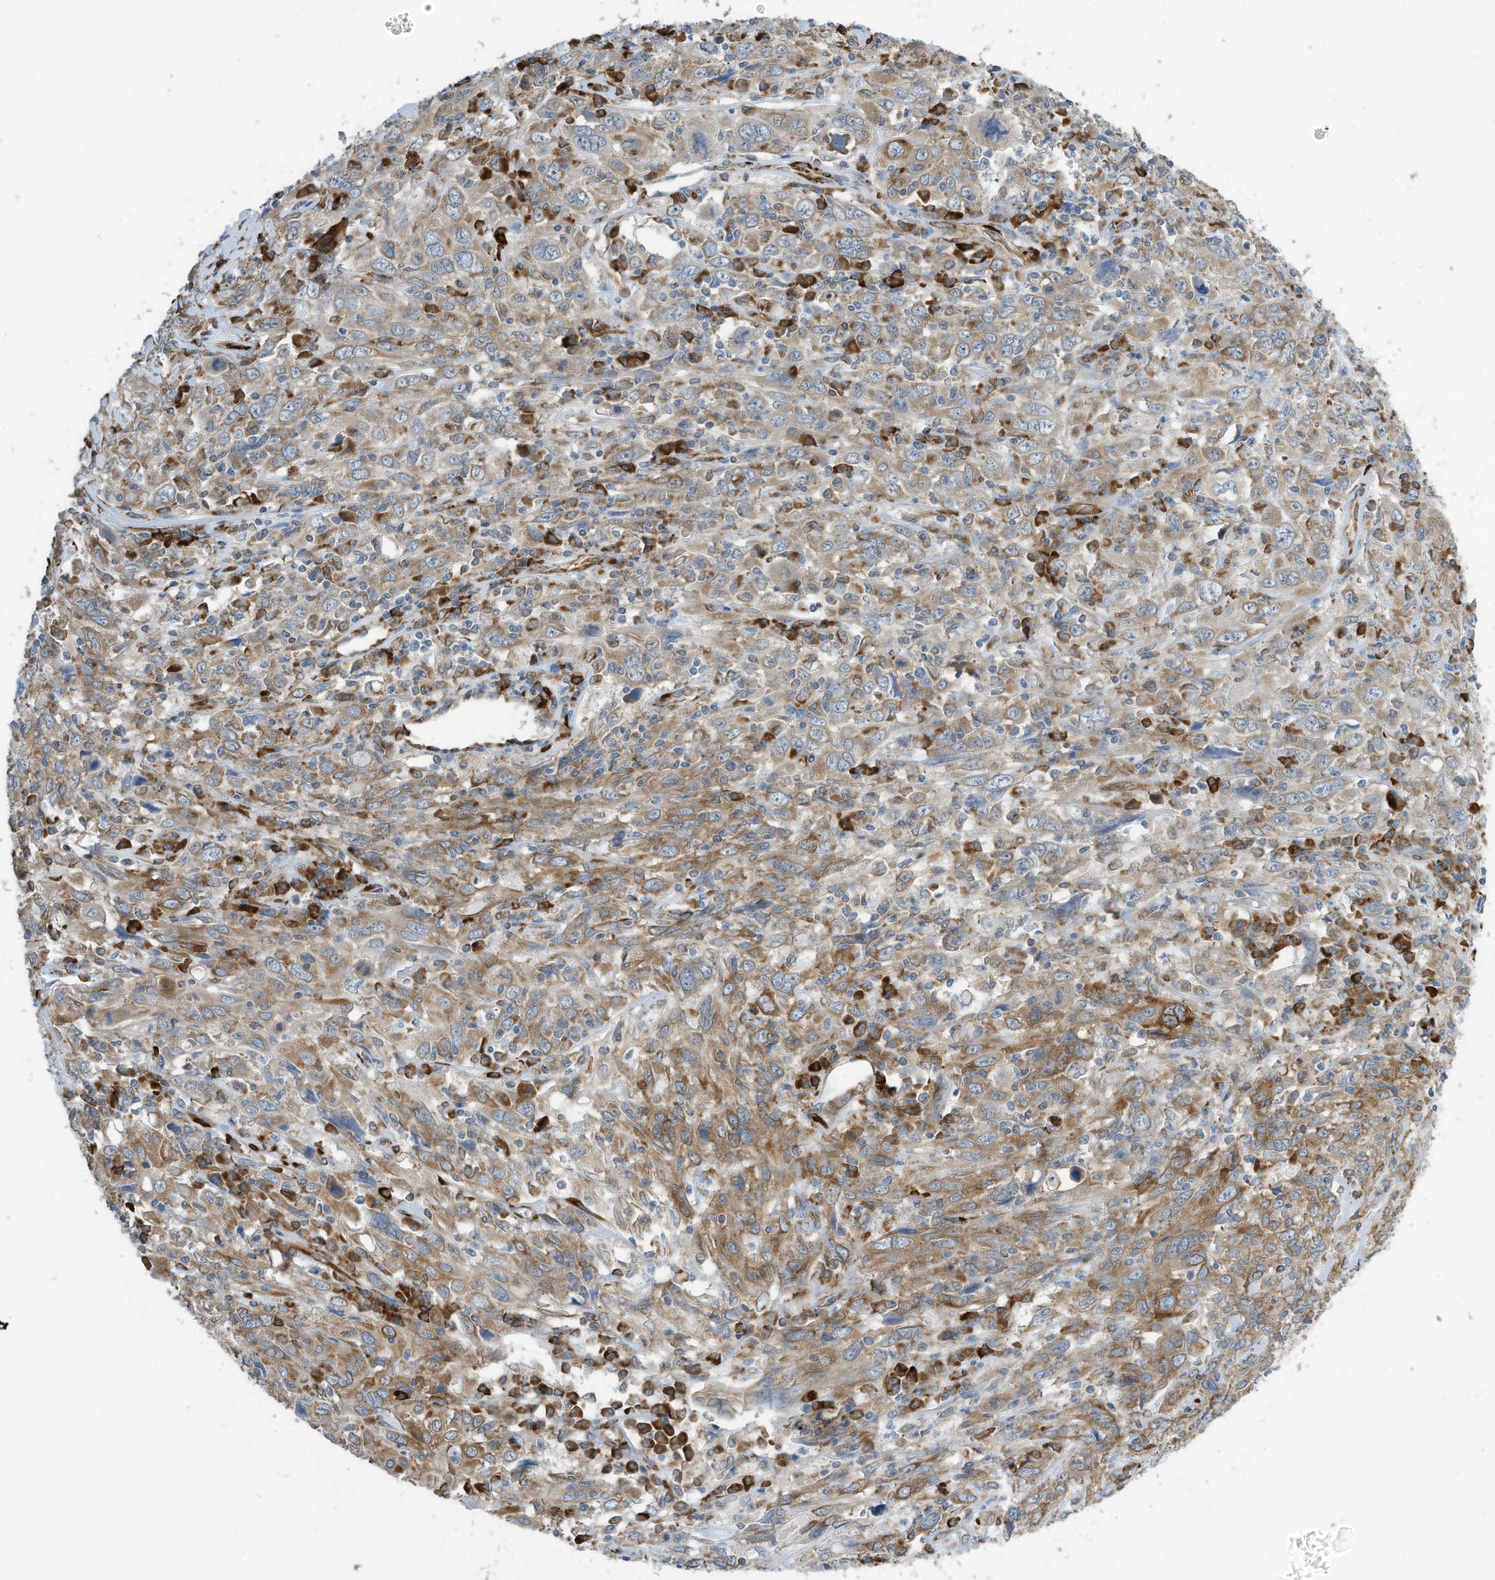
{"staining": {"intensity": "moderate", "quantity": ">75%", "location": "cytoplasmic/membranous"}, "tissue": "cervical cancer", "cell_type": "Tumor cells", "image_type": "cancer", "snomed": [{"axis": "morphology", "description": "Squamous cell carcinoma, NOS"}, {"axis": "topography", "description": "Cervix"}], "caption": "About >75% of tumor cells in squamous cell carcinoma (cervical) exhibit moderate cytoplasmic/membranous protein expression as visualized by brown immunohistochemical staining.", "gene": "ZBTB45", "patient": {"sex": "female", "age": 46}}